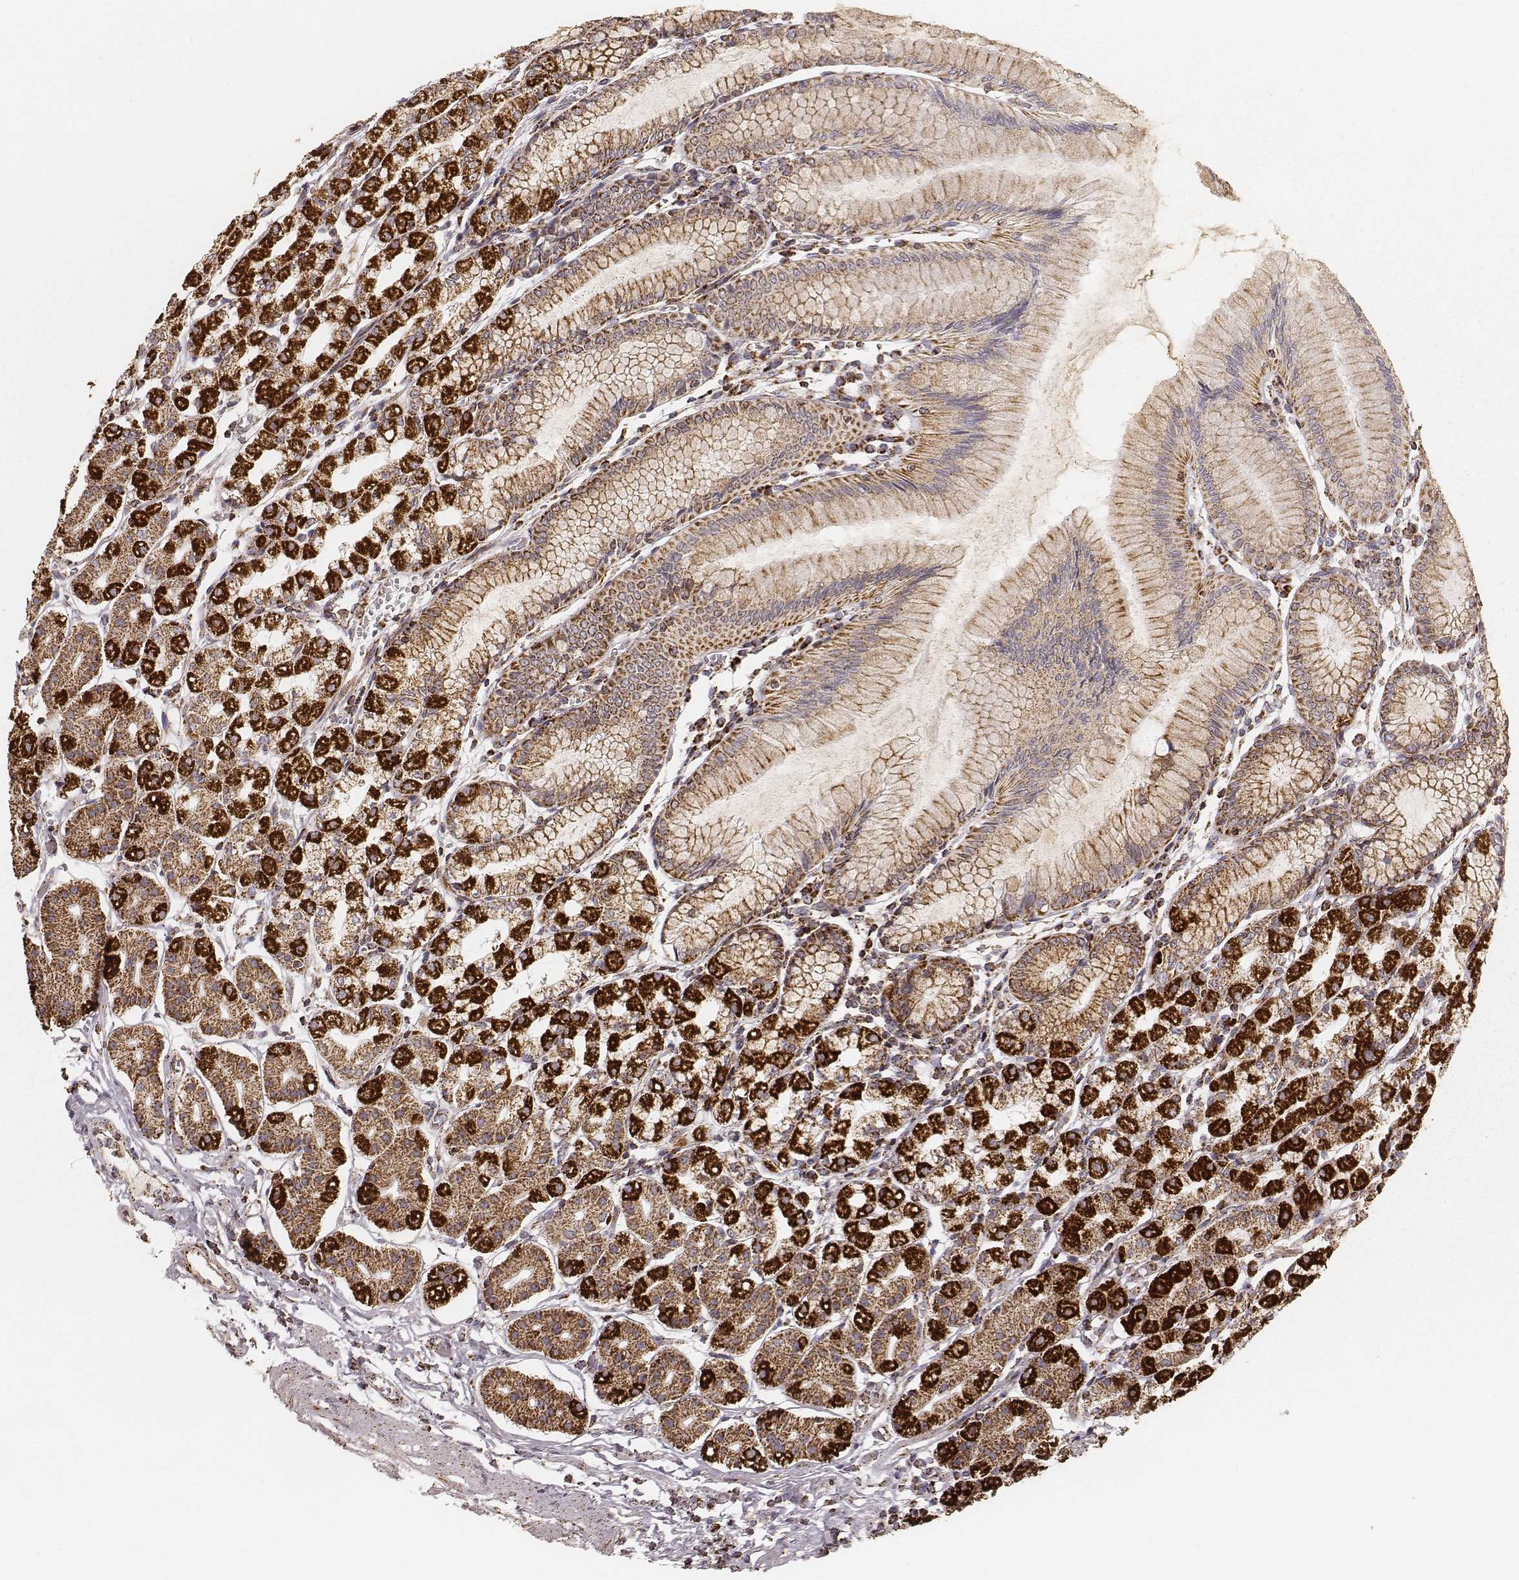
{"staining": {"intensity": "strong", "quantity": "25%-75%", "location": "nuclear"}, "tissue": "stomach", "cell_type": "Glandular cells", "image_type": "normal", "snomed": [{"axis": "morphology", "description": "Normal tissue, NOS"}, {"axis": "topography", "description": "Skeletal muscle"}, {"axis": "topography", "description": "Stomach"}], "caption": "Immunohistochemical staining of unremarkable stomach displays strong nuclear protein expression in approximately 25%-75% of glandular cells. (DAB (3,3'-diaminobenzidine) IHC with brightfield microscopy, high magnification).", "gene": "CS", "patient": {"sex": "female", "age": 57}}